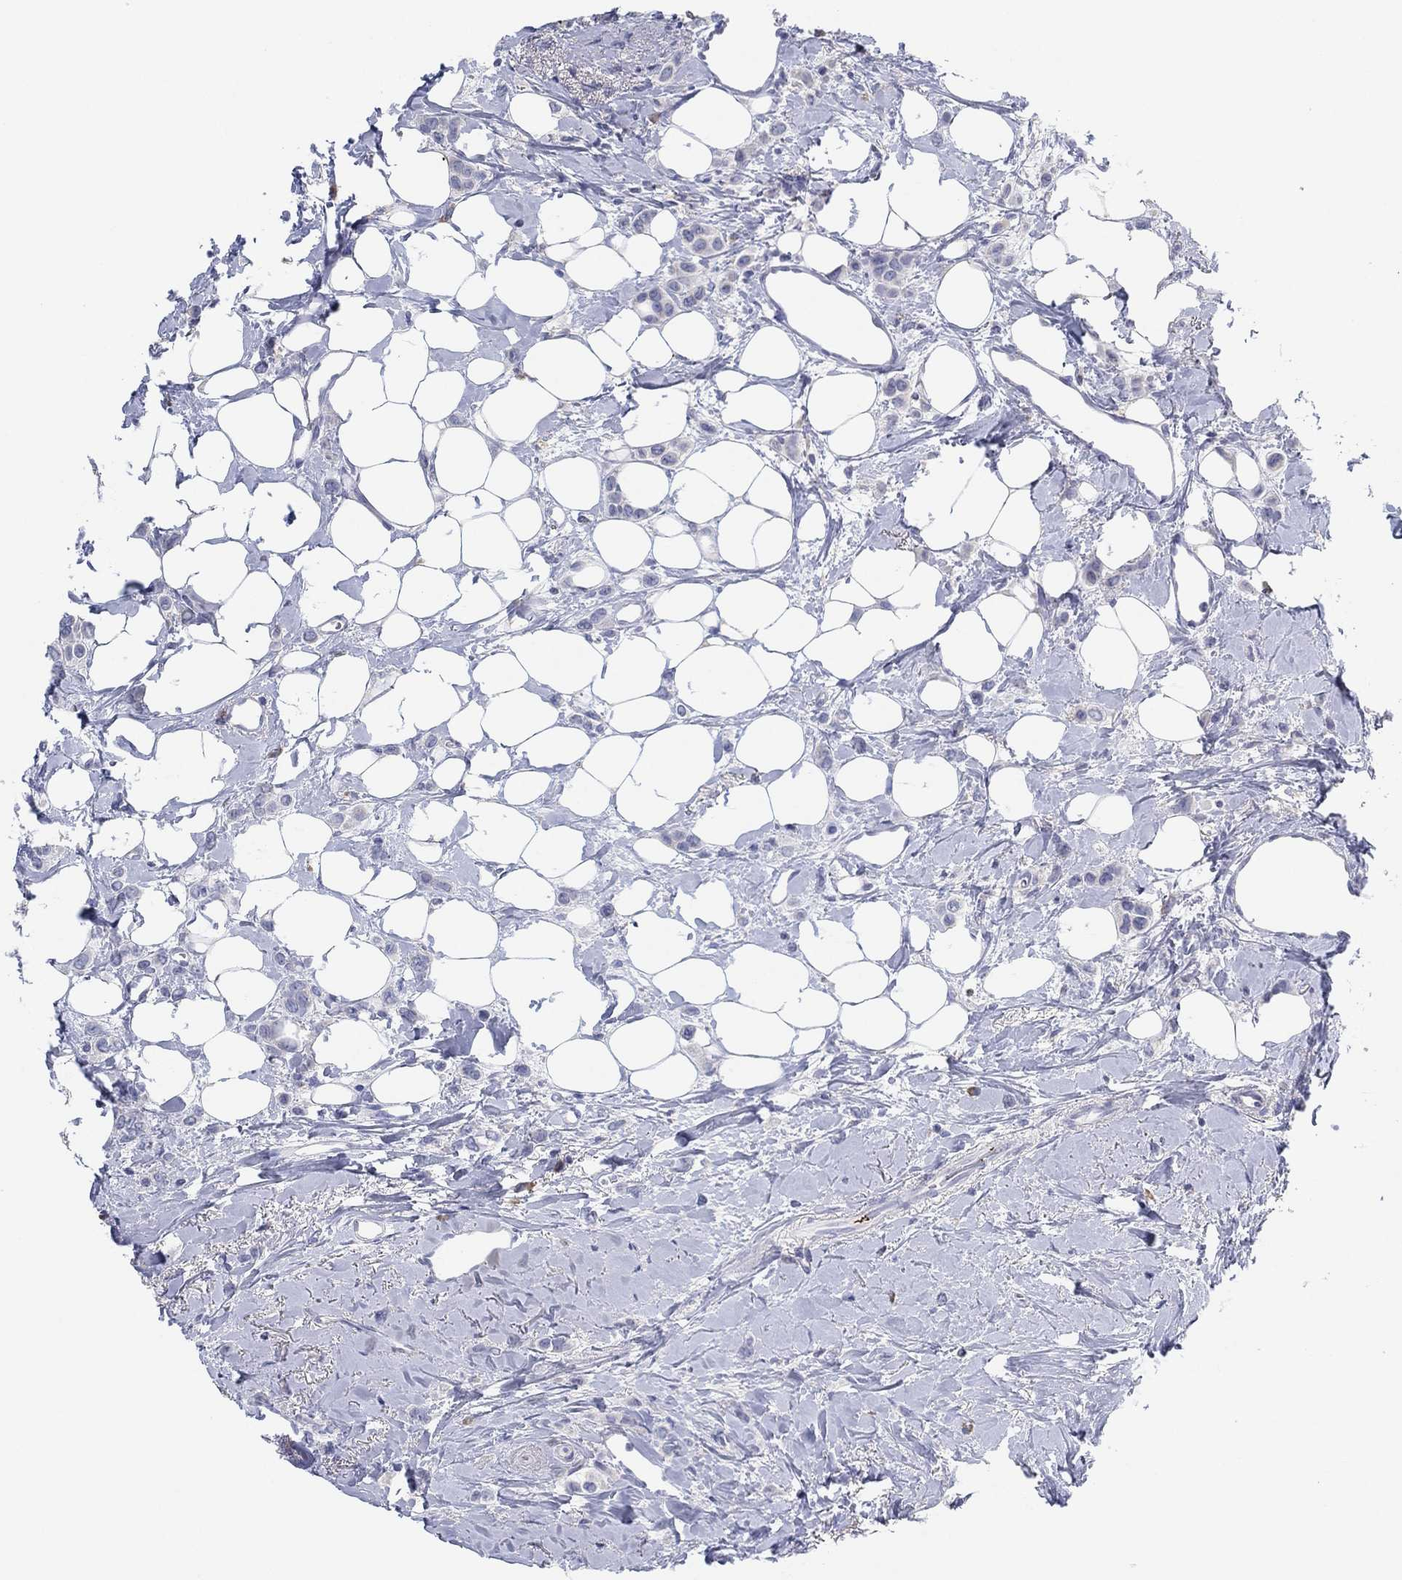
{"staining": {"intensity": "negative", "quantity": "none", "location": "none"}, "tissue": "breast cancer", "cell_type": "Tumor cells", "image_type": "cancer", "snomed": [{"axis": "morphology", "description": "Lobular carcinoma"}, {"axis": "topography", "description": "Breast"}], "caption": "Immunohistochemistry histopathology image of human lobular carcinoma (breast) stained for a protein (brown), which displays no positivity in tumor cells.", "gene": "TMEM40", "patient": {"sex": "female", "age": 66}}